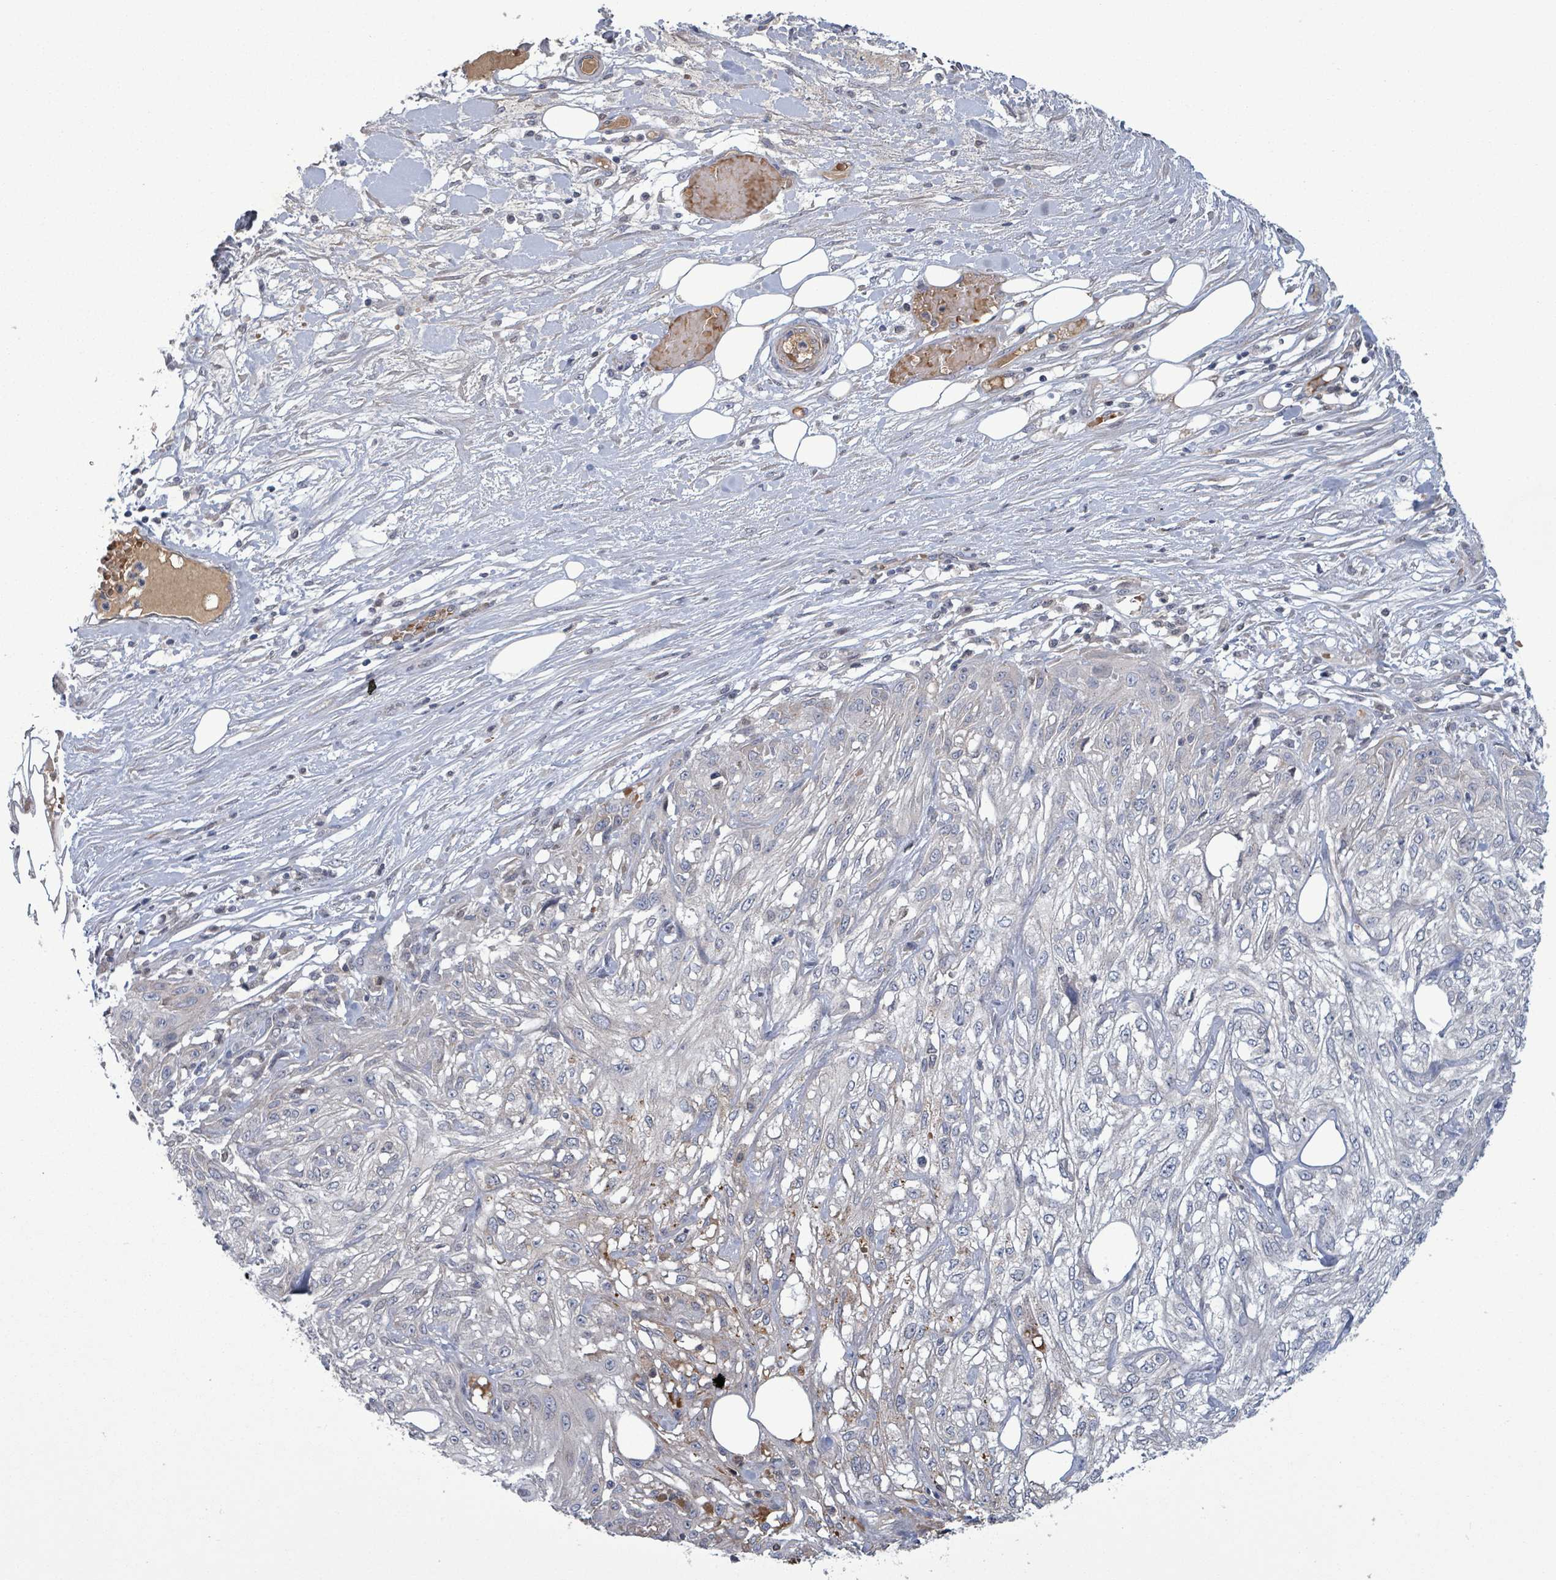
{"staining": {"intensity": "negative", "quantity": "none", "location": "none"}, "tissue": "skin cancer", "cell_type": "Tumor cells", "image_type": "cancer", "snomed": [{"axis": "morphology", "description": "Squamous cell carcinoma, NOS"}, {"axis": "morphology", "description": "Squamous cell carcinoma, metastatic, NOS"}, {"axis": "topography", "description": "Skin"}, {"axis": "topography", "description": "Lymph node"}], "caption": "High power microscopy histopathology image of an immunohistochemistry (IHC) micrograph of skin cancer (metastatic squamous cell carcinoma), revealing no significant expression in tumor cells.", "gene": "GRM8", "patient": {"sex": "male", "age": 75}}